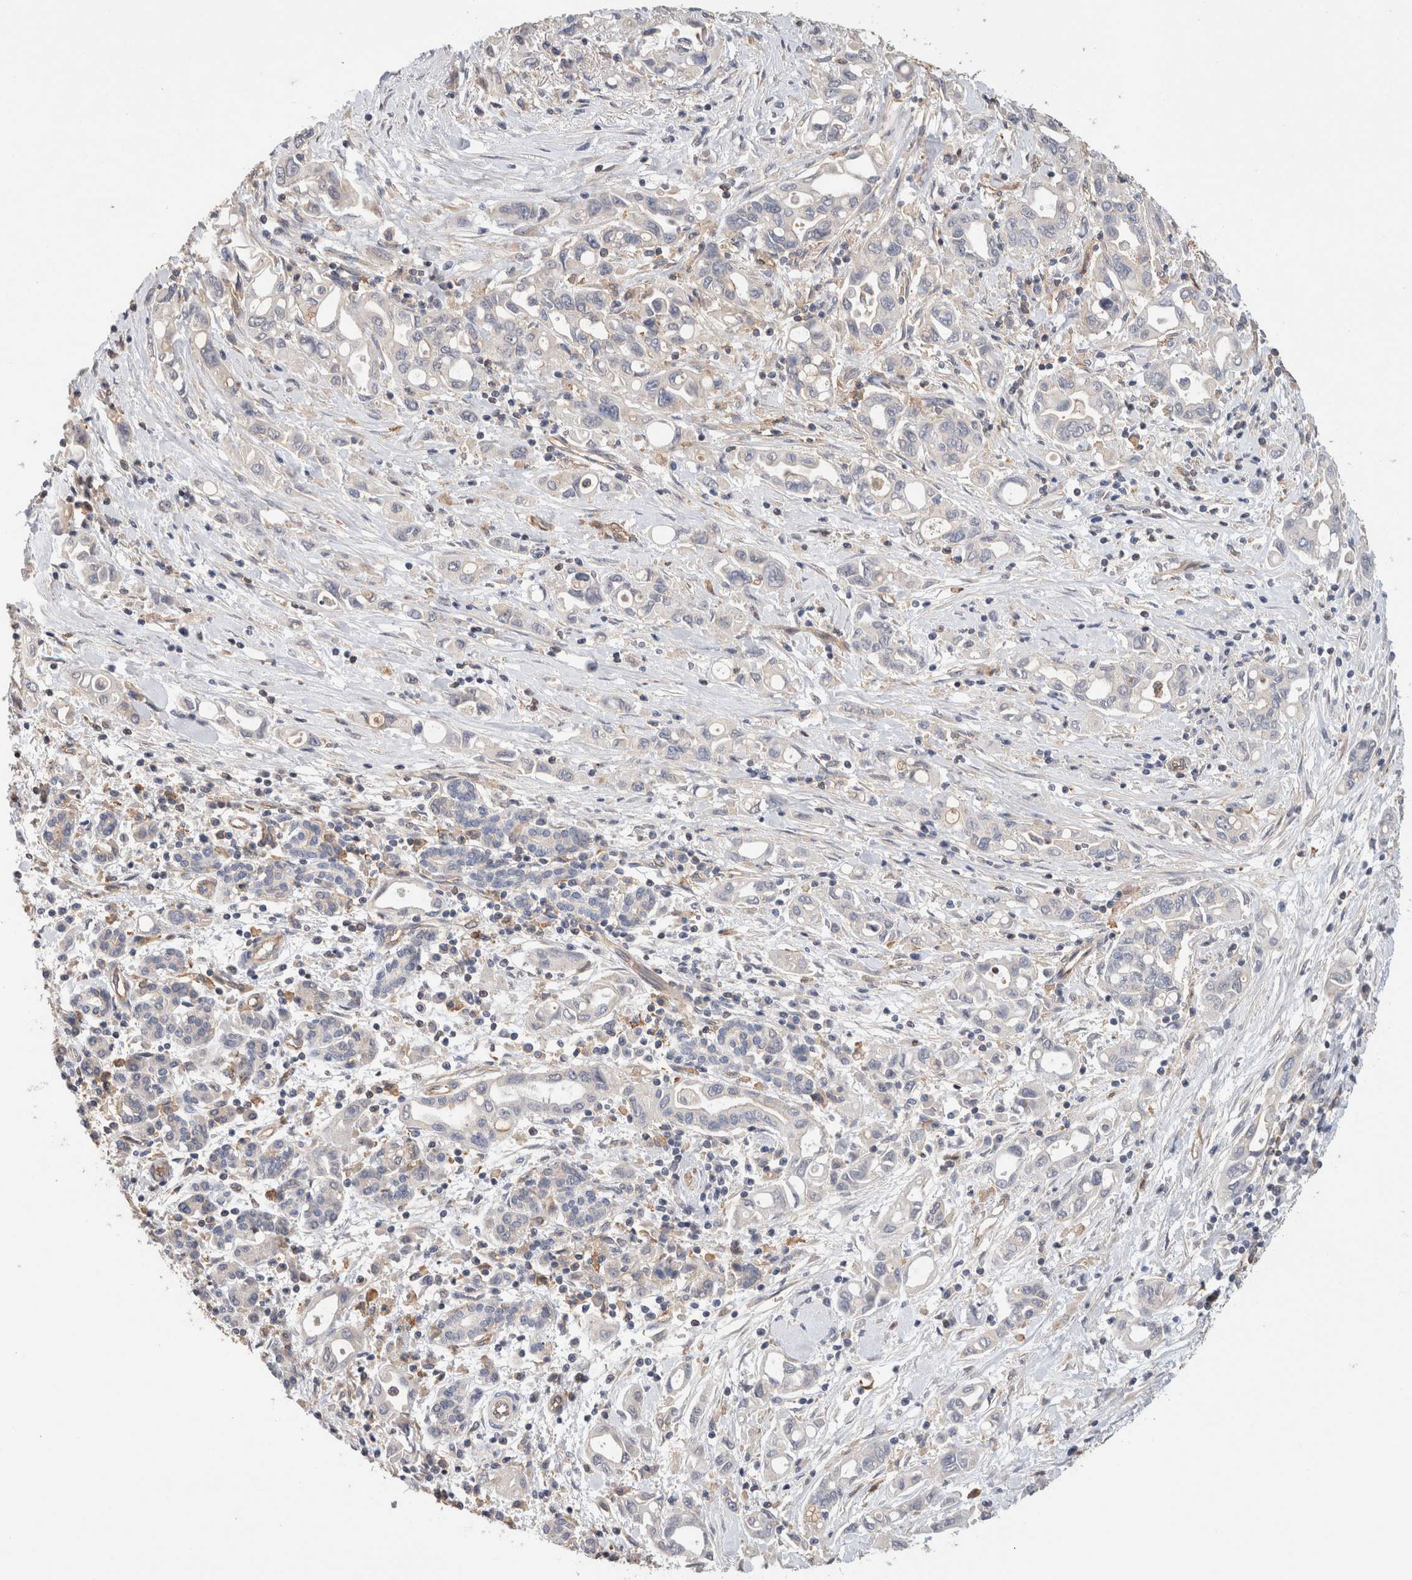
{"staining": {"intensity": "negative", "quantity": "none", "location": "none"}, "tissue": "pancreatic cancer", "cell_type": "Tumor cells", "image_type": "cancer", "snomed": [{"axis": "morphology", "description": "Adenocarcinoma, NOS"}, {"axis": "topography", "description": "Pancreas"}], "caption": "High magnification brightfield microscopy of adenocarcinoma (pancreatic) stained with DAB (3,3'-diaminobenzidine) (brown) and counterstained with hematoxylin (blue): tumor cells show no significant staining. (DAB IHC with hematoxylin counter stain).", "gene": "CFAP418", "patient": {"sex": "female", "age": 57}}